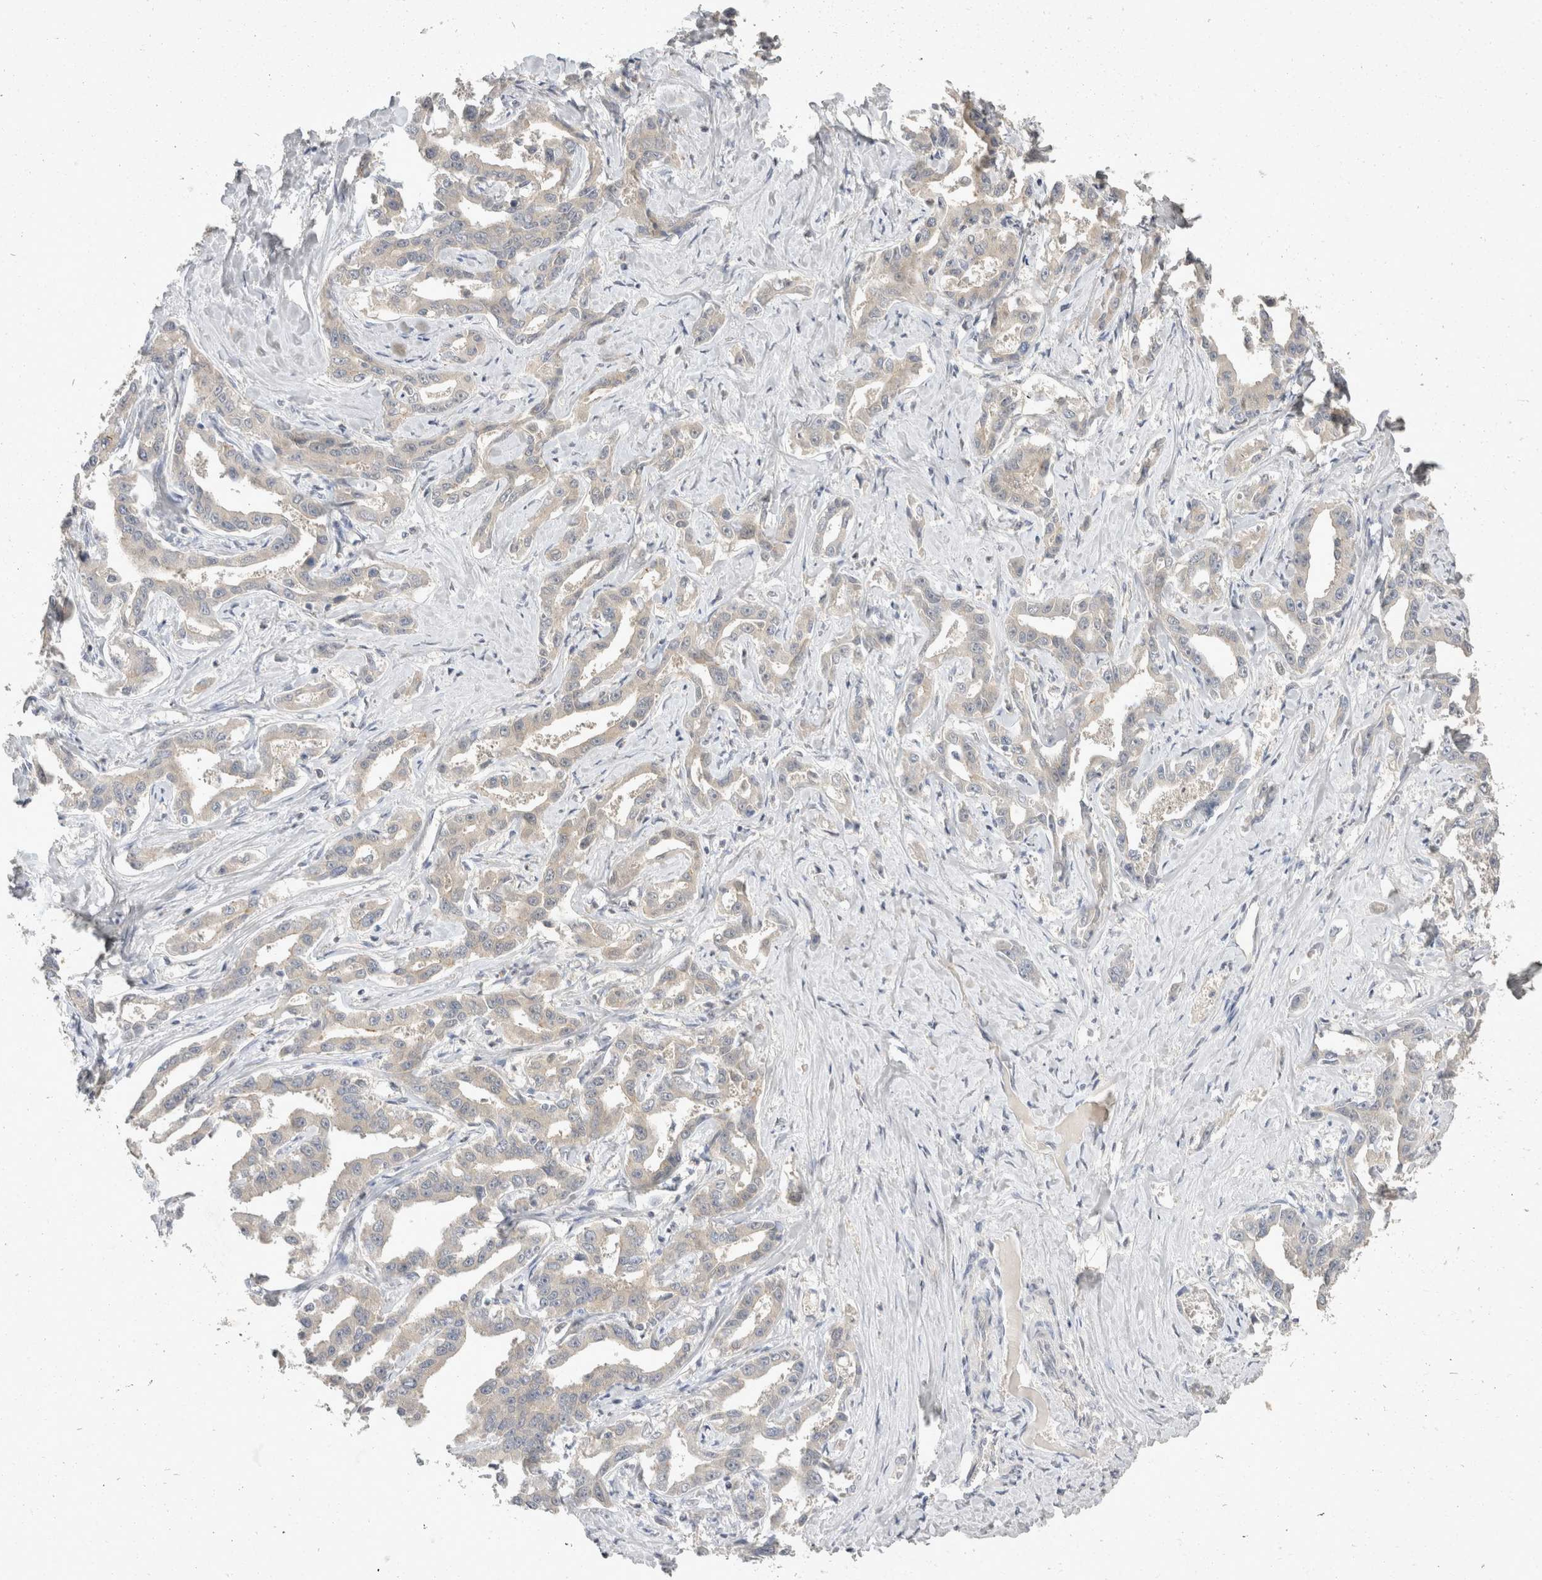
{"staining": {"intensity": "weak", "quantity": "<25%", "location": "cytoplasmic/membranous"}, "tissue": "liver cancer", "cell_type": "Tumor cells", "image_type": "cancer", "snomed": [{"axis": "morphology", "description": "Cholangiocarcinoma"}, {"axis": "topography", "description": "Liver"}], "caption": "High magnification brightfield microscopy of cholangiocarcinoma (liver) stained with DAB (3,3'-diaminobenzidine) (brown) and counterstained with hematoxylin (blue): tumor cells show no significant positivity.", "gene": "TOM1L2", "patient": {"sex": "male", "age": 59}}